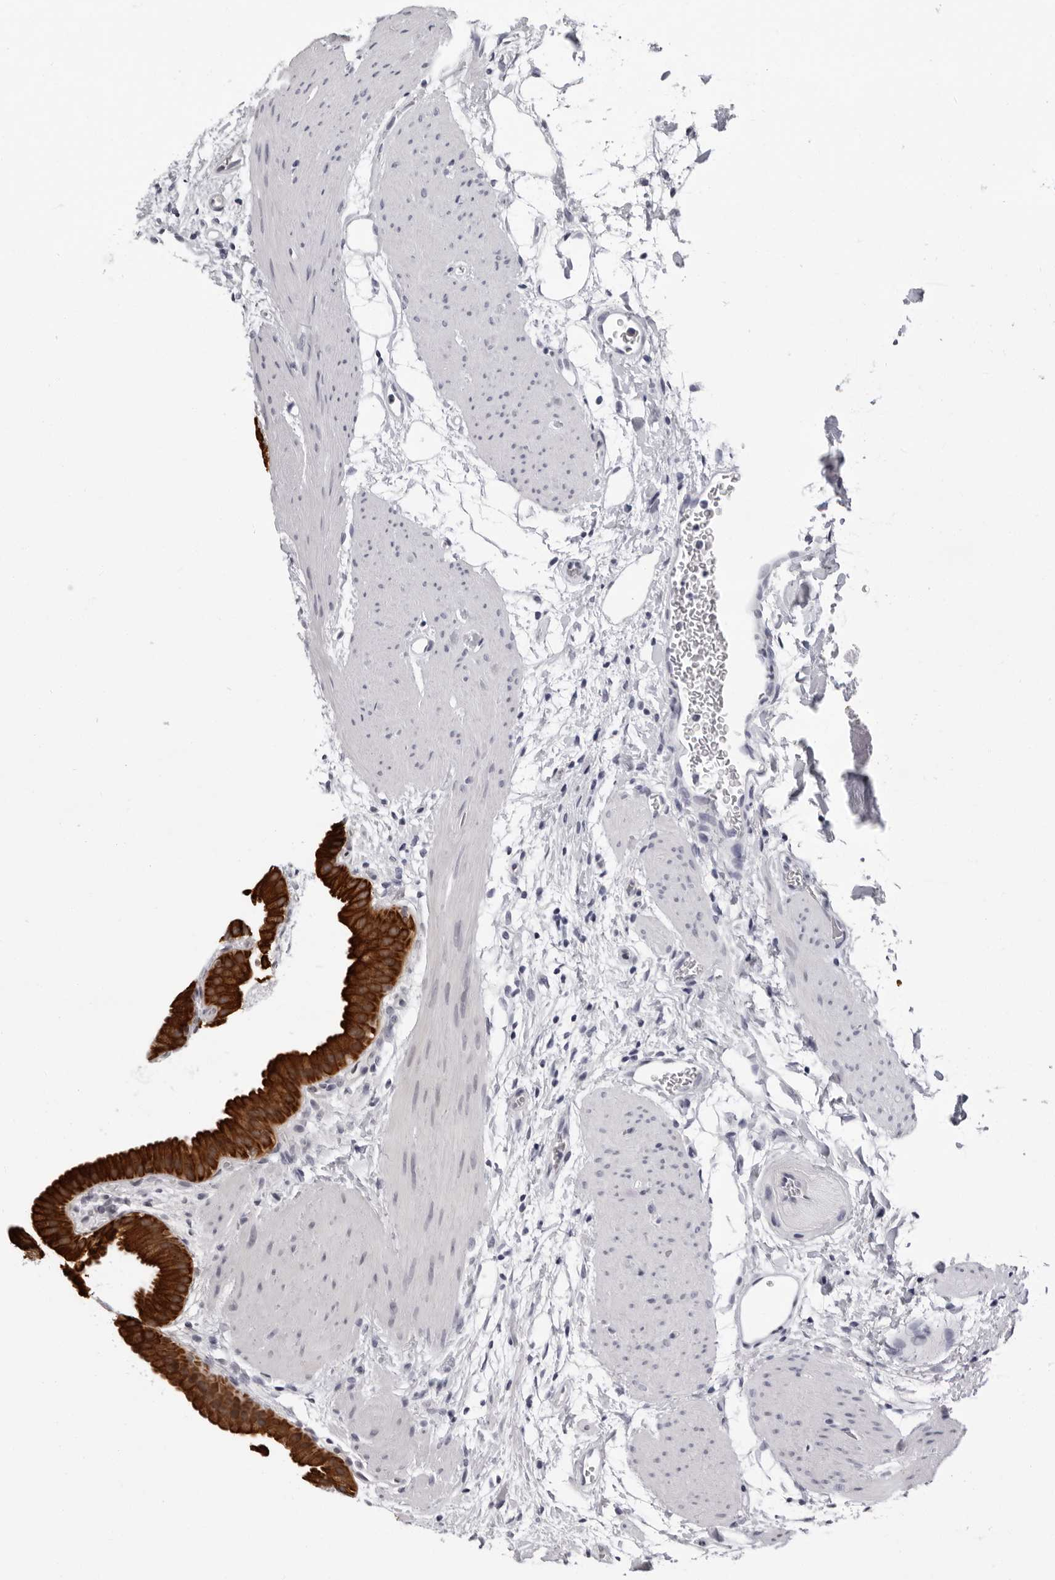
{"staining": {"intensity": "strong", "quantity": ">75%", "location": "cytoplasmic/membranous"}, "tissue": "gallbladder", "cell_type": "Glandular cells", "image_type": "normal", "snomed": [{"axis": "morphology", "description": "Normal tissue, NOS"}, {"axis": "topography", "description": "Gallbladder"}], "caption": "Immunohistochemistry (DAB) staining of normal gallbladder exhibits strong cytoplasmic/membranous protein expression in about >75% of glandular cells.", "gene": "CCDC28B", "patient": {"sex": "female", "age": 64}}